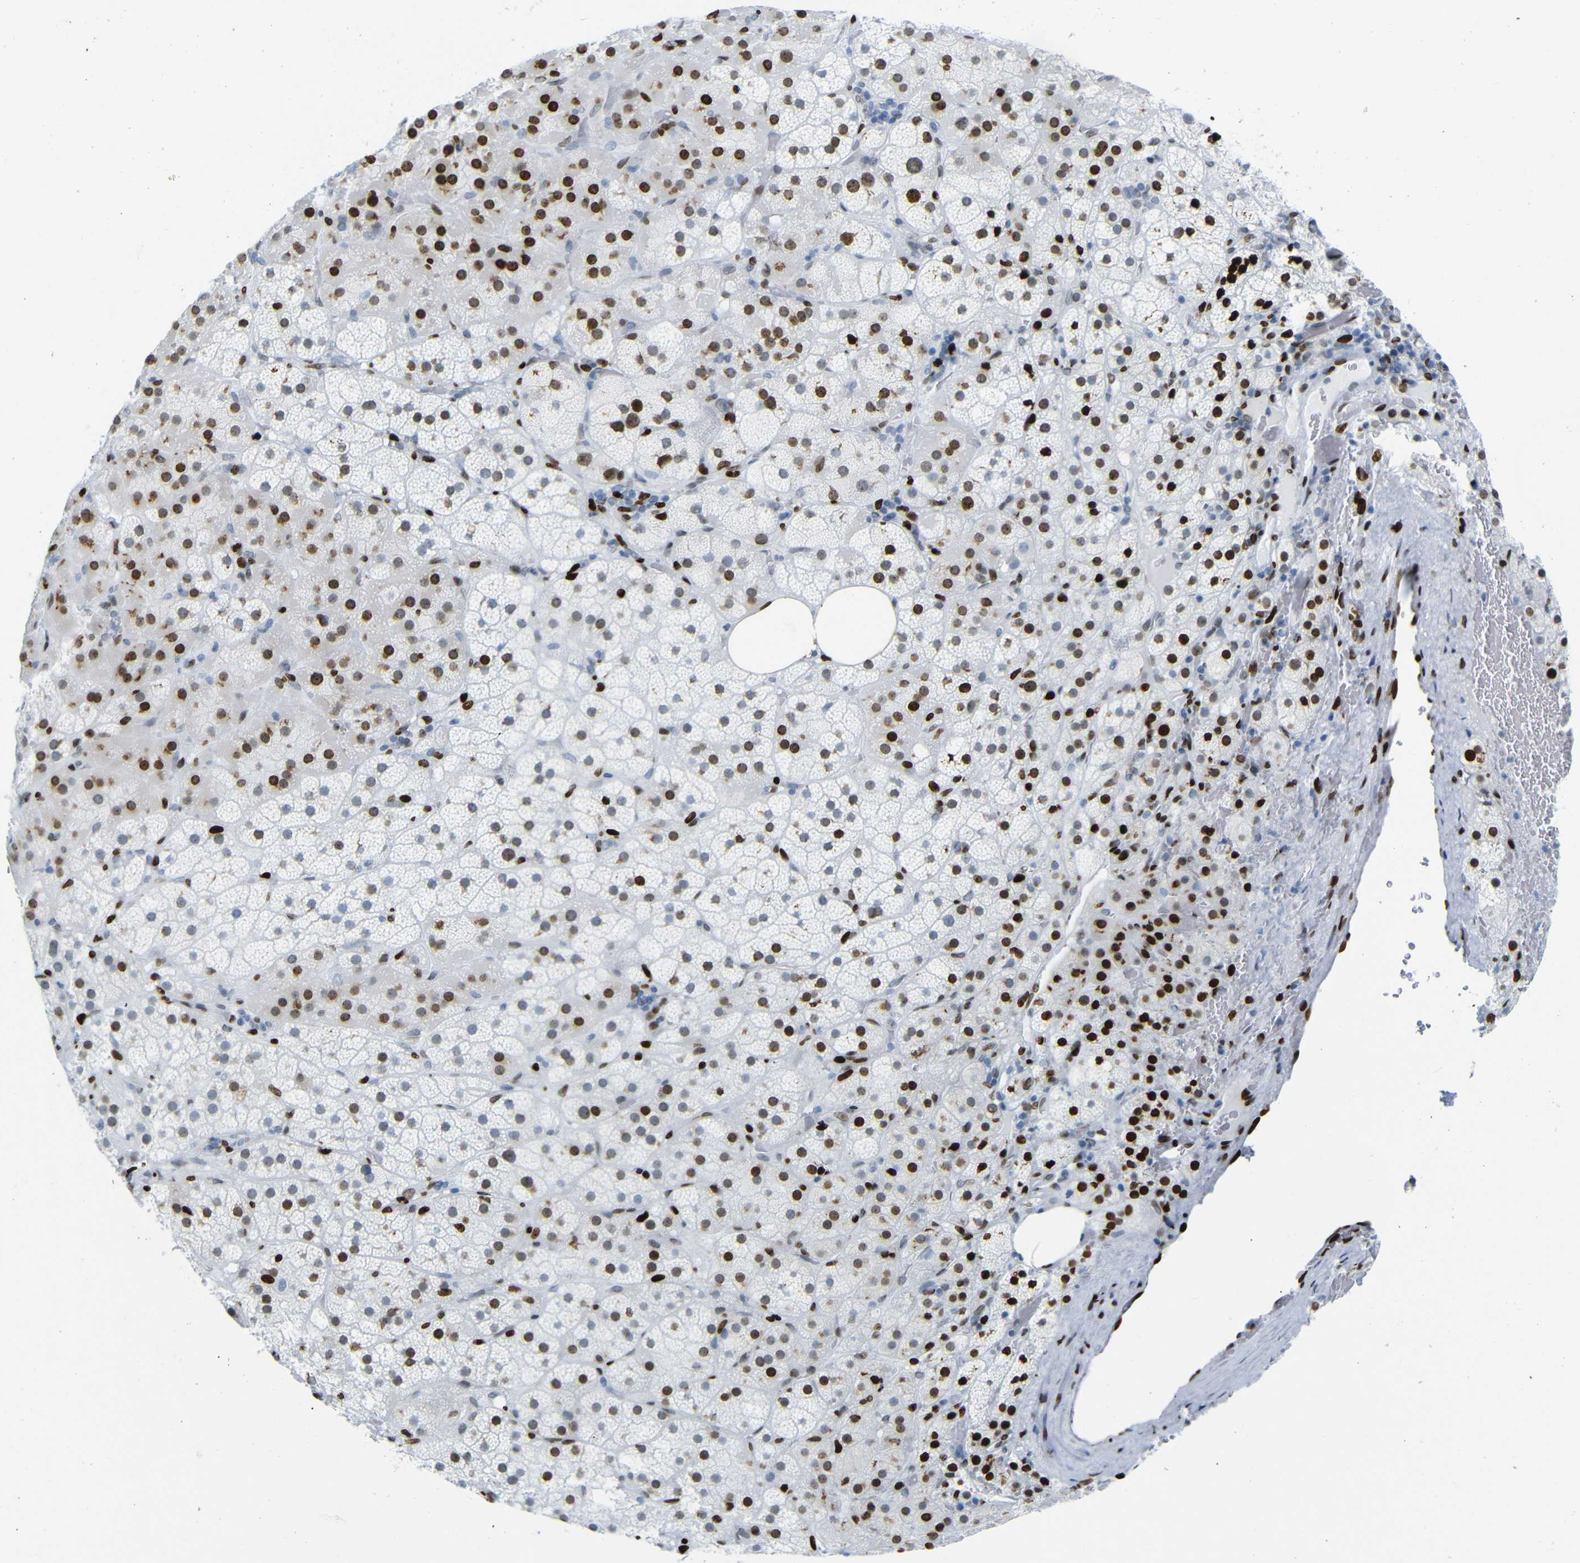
{"staining": {"intensity": "strong", "quantity": "25%-75%", "location": "nuclear"}, "tissue": "adrenal gland", "cell_type": "Glandular cells", "image_type": "normal", "snomed": [{"axis": "morphology", "description": "Normal tissue, NOS"}, {"axis": "topography", "description": "Adrenal gland"}], "caption": "Immunohistochemical staining of benign human adrenal gland exhibits strong nuclear protein expression in about 25%-75% of glandular cells. The staining was performed using DAB (3,3'-diaminobenzidine) to visualize the protein expression in brown, while the nuclei were stained in blue with hematoxylin (Magnification: 20x).", "gene": "NPIPB15", "patient": {"sex": "female", "age": 59}}